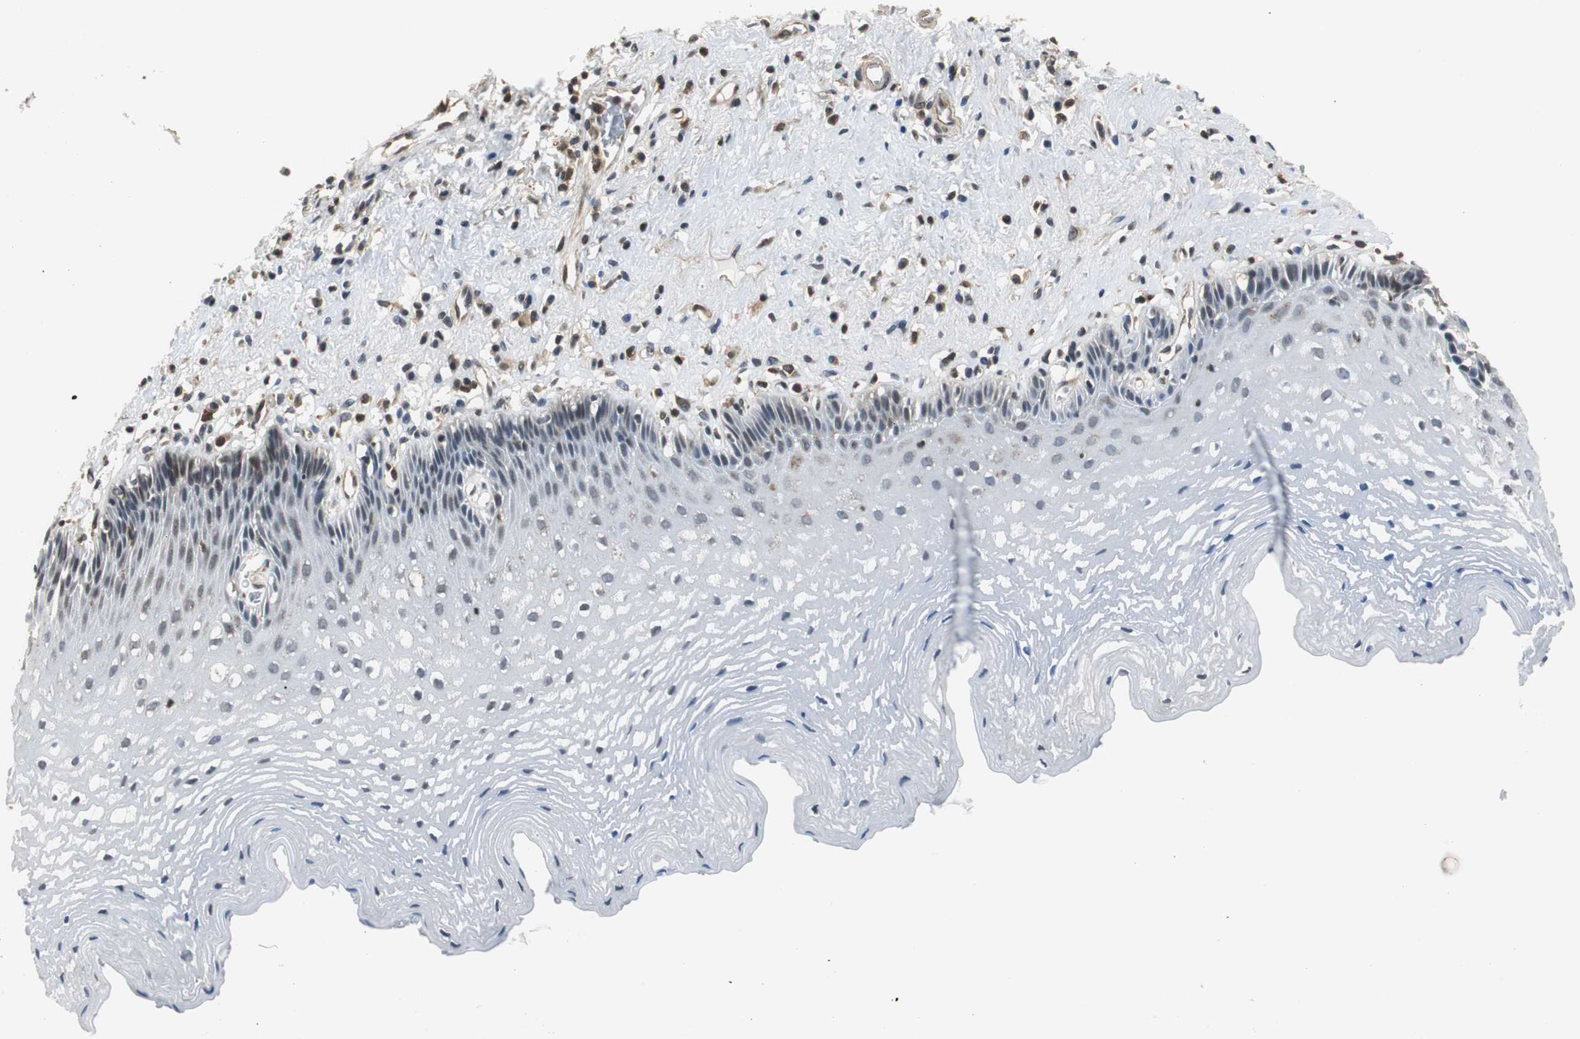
{"staining": {"intensity": "weak", "quantity": "<25%", "location": "cytoplasmic/membranous,nuclear"}, "tissue": "esophagus", "cell_type": "Squamous epithelial cells", "image_type": "normal", "snomed": [{"axis": "morphology", "description": "Normal tissue, NOS"}, {"axis": "topography", "description": "Esophagus"}], "caption": "The immunohistochemistry micrograph has no significant positivity in squamous epithelial cells of esophagus. The staining is performed using DAB brown chromogen with nuclei counter-stained in using hematoxylin.", "gene": "ARPC3", "patient": {"sex": "female", "age": 70}}